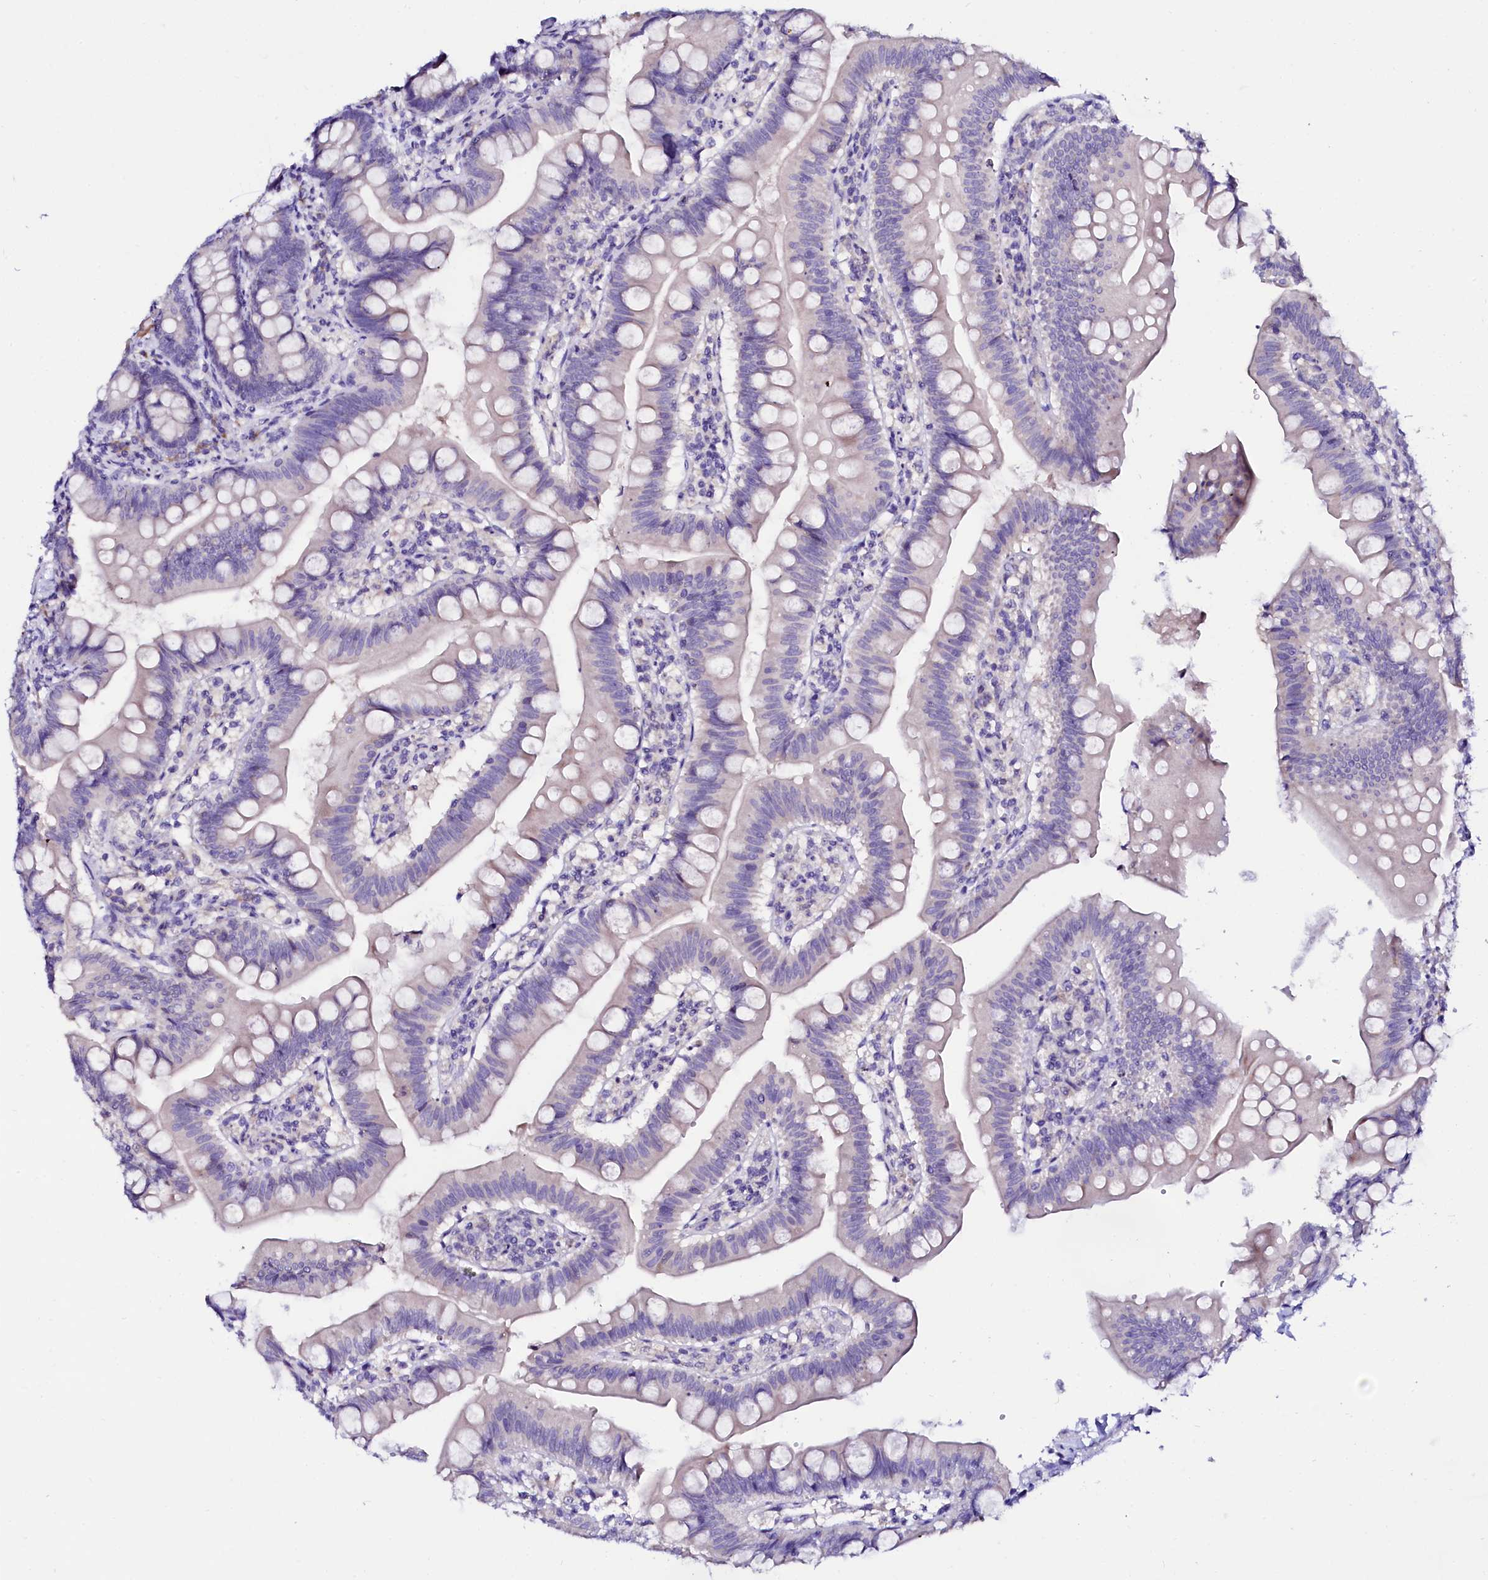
{"staining": {"intensity": "negative", "quantity": "none", "location": "none"}, "tissue": "small intestine", "cell_type": "Glandular cells", "image_type": "normal", "snomed": [{"axis": "morphology", "description": "Normal tissue, NOS"}, {"axis": "topography", "description": "Small intestine"}], "caption": "This is a histopathology image of immunohistochemistry staining of benign small intestine, which shows no positivity in glandular cells.", "gene": "BTBD16", "patient": {"sex": "male", "age": 7}}